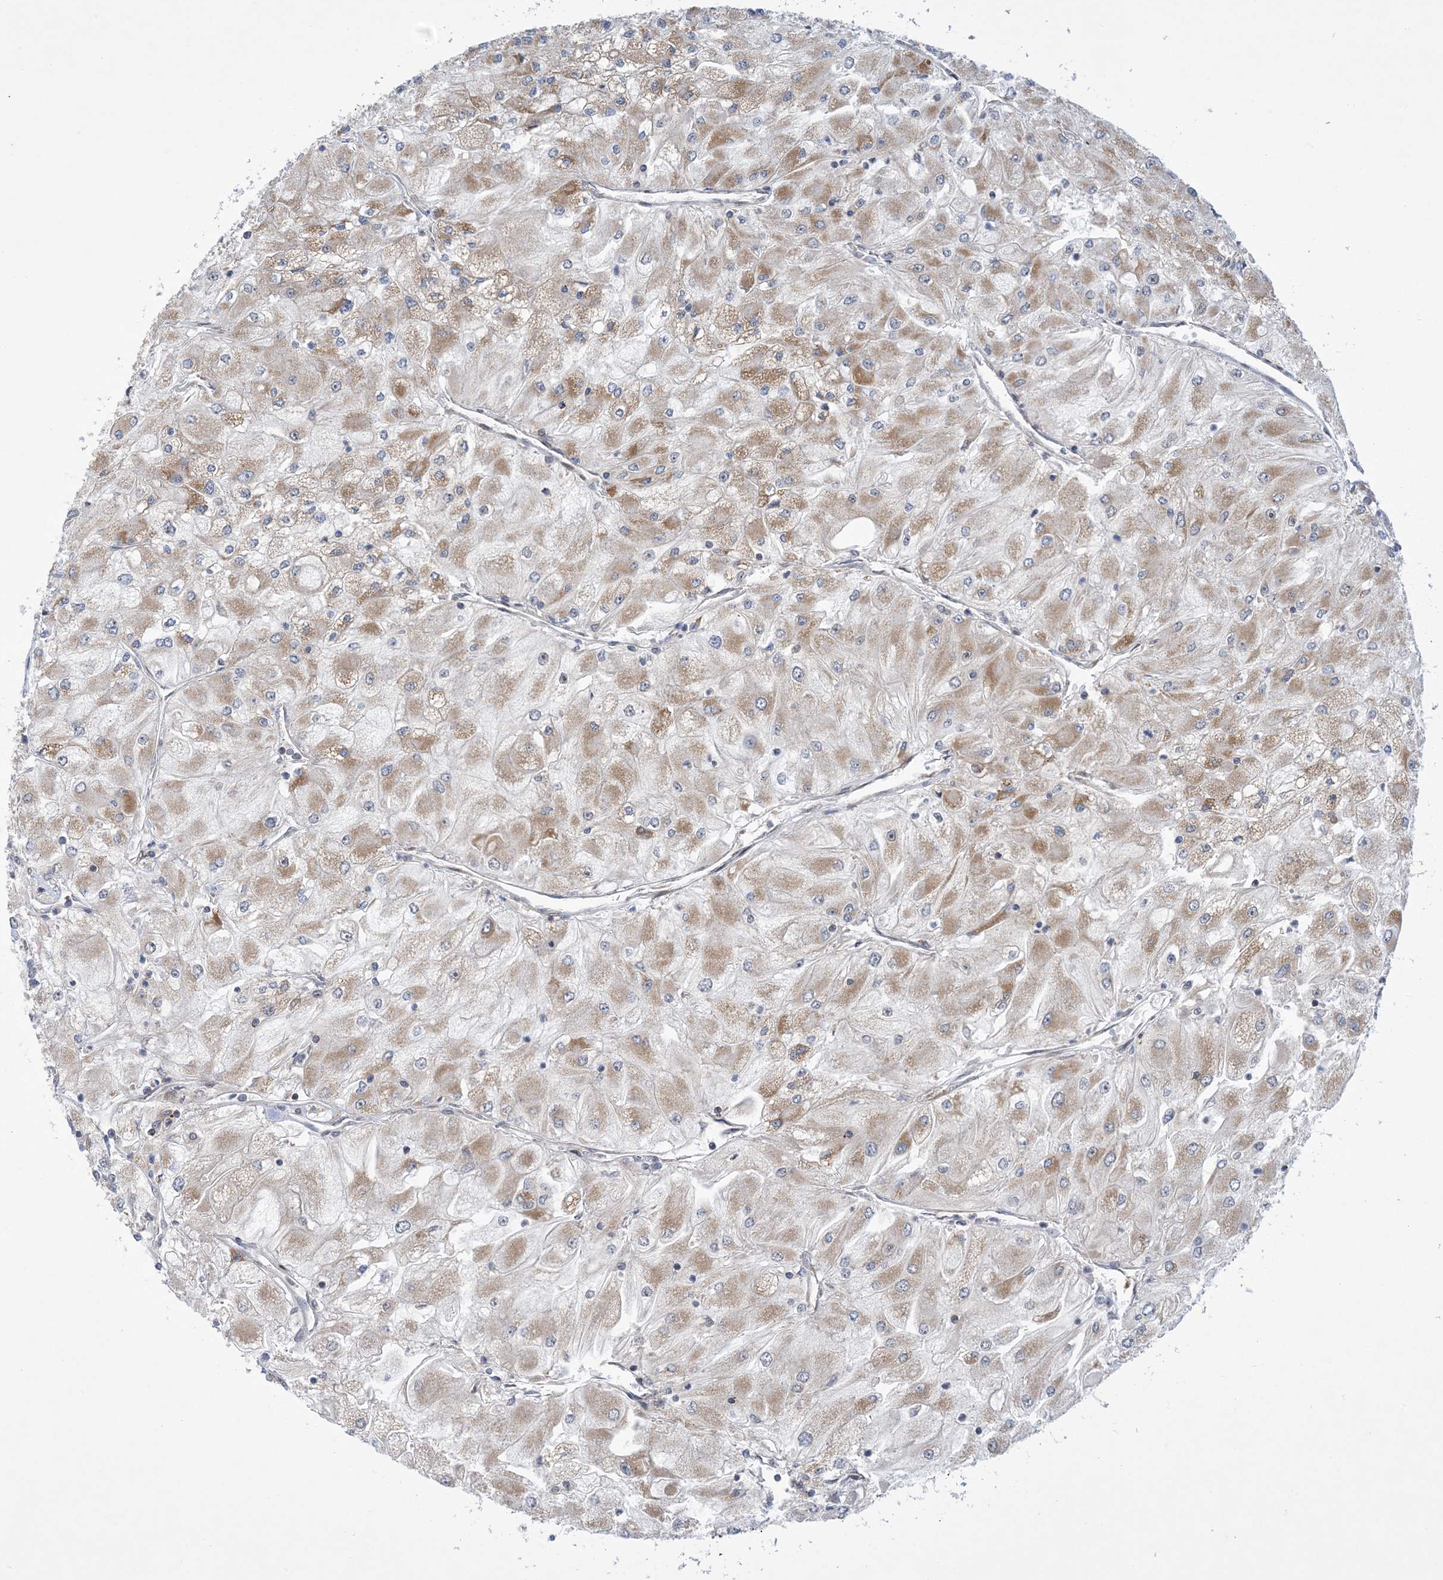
{"staining": {"intensity": "moderate", "quantity": ">75%", "location": "cytoplasmic/membranous"}, "tissue": "renal cancer", "cell_type": "Tumor cells", "image_type": "cancer", "snomed": [{"axis": "morphology", "description": "Adenocarcinoma, NOS"}, {"axis": "topography", "description": "Kidney"}], "caption": "A medium amount of moderate cytoplasmic/membranous staining is seen in approximately >75% of tumor cells in adenocarcinoma (renal) tissue.", "gene": "ZNF8", "patient": {"sex": "male", "age": 80}}